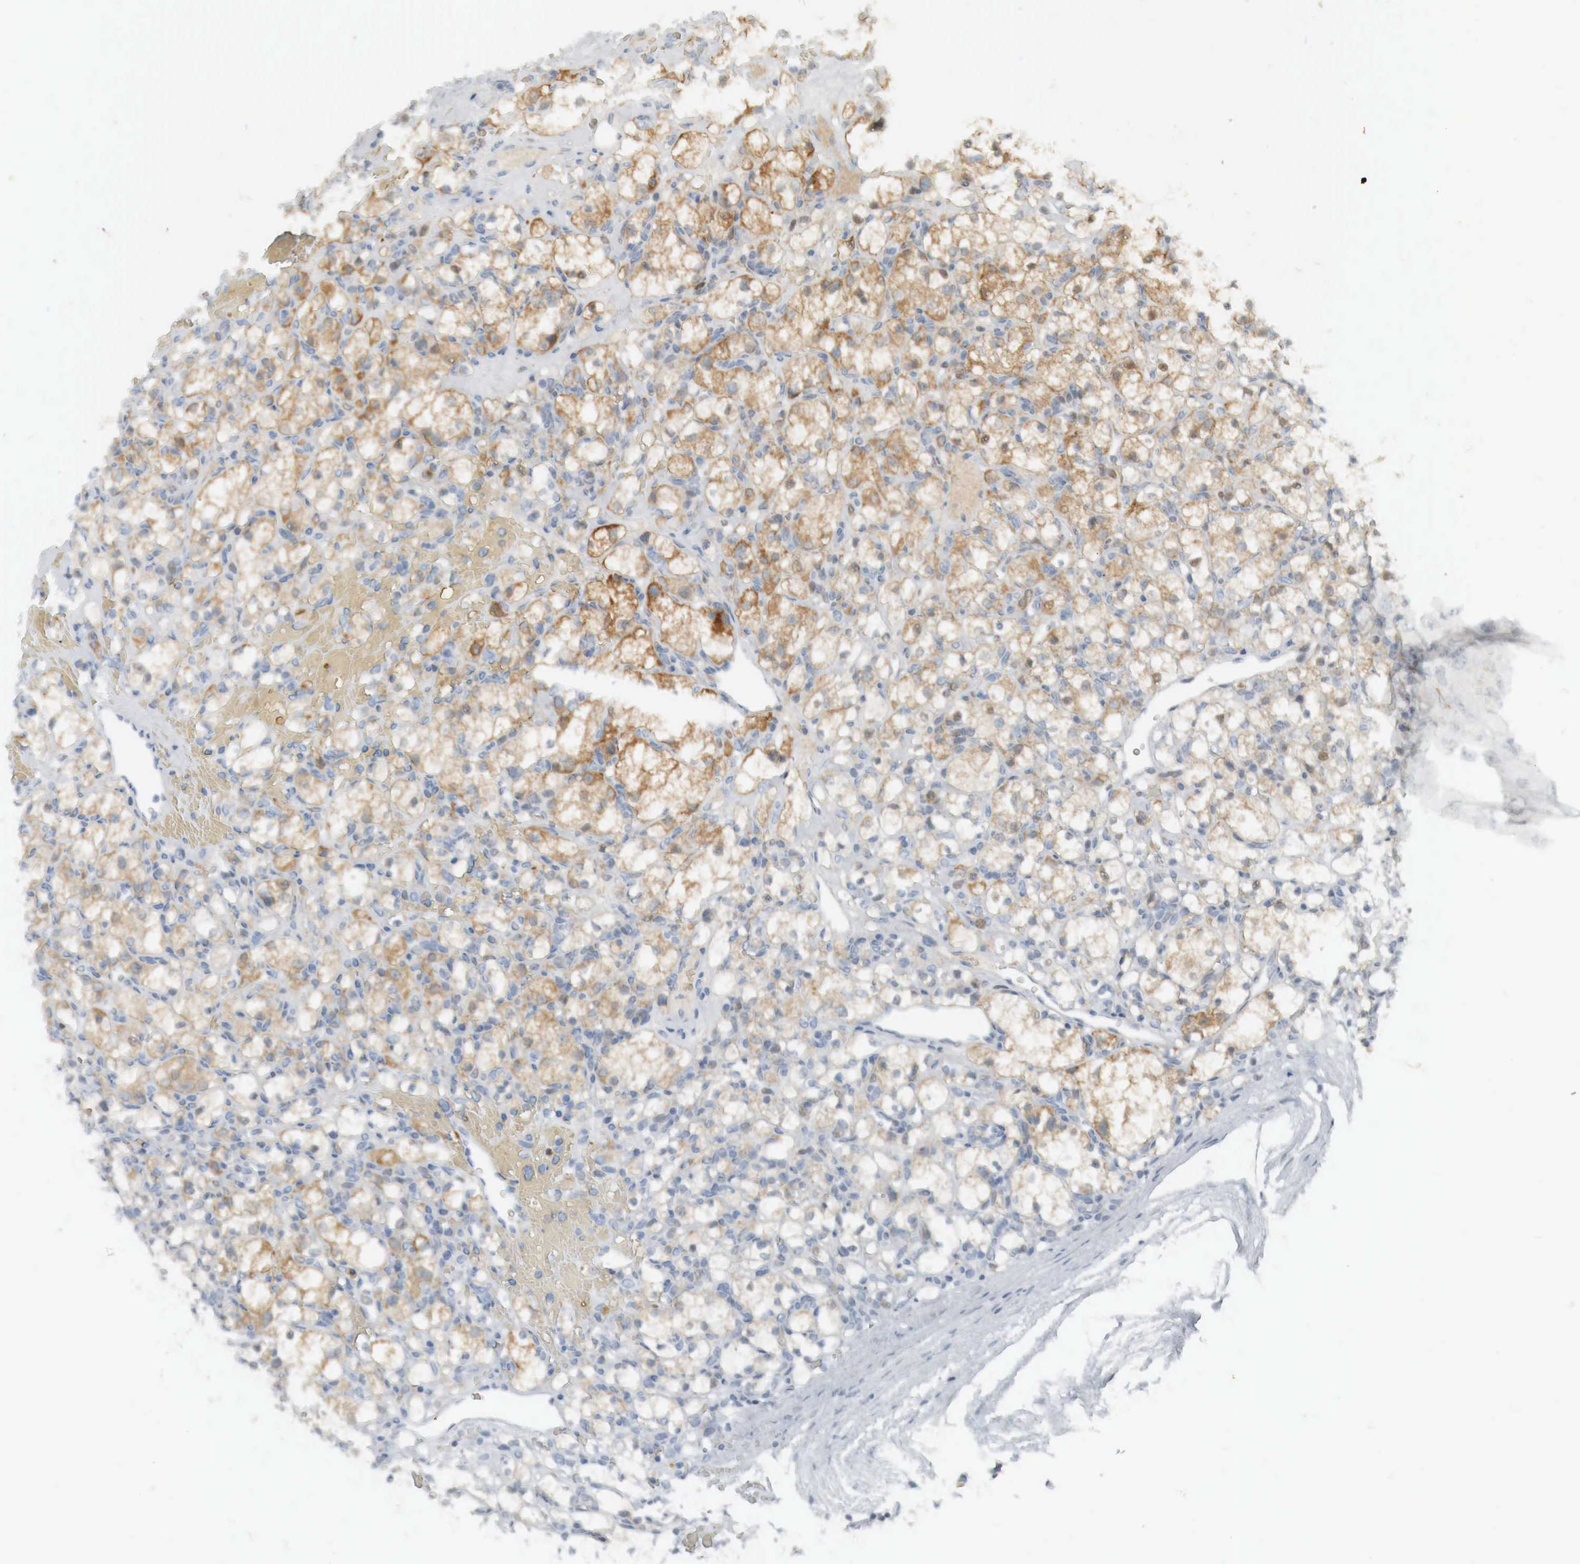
{"staining": {"intensity": "moderate", "quantity": "25%-75%", "location": "cytoplasmic/membranous"}, "tissue": "renal cancer", "cell_type": "Tumor cells", "image_type": "cancer", "snomed": [{"axis": "morphology", "description": "Adenocarcinoma, NOS"}, {"axis": "topography", "description": "Kidney"}], "caption": "The micrograph exhibits a brown stain indicating the presence of a protein in the cytoplasmic/membranous of tumor cells in renal cancer.", "gene": "MYC", "patient": {"sex": "female", "age": 83}}